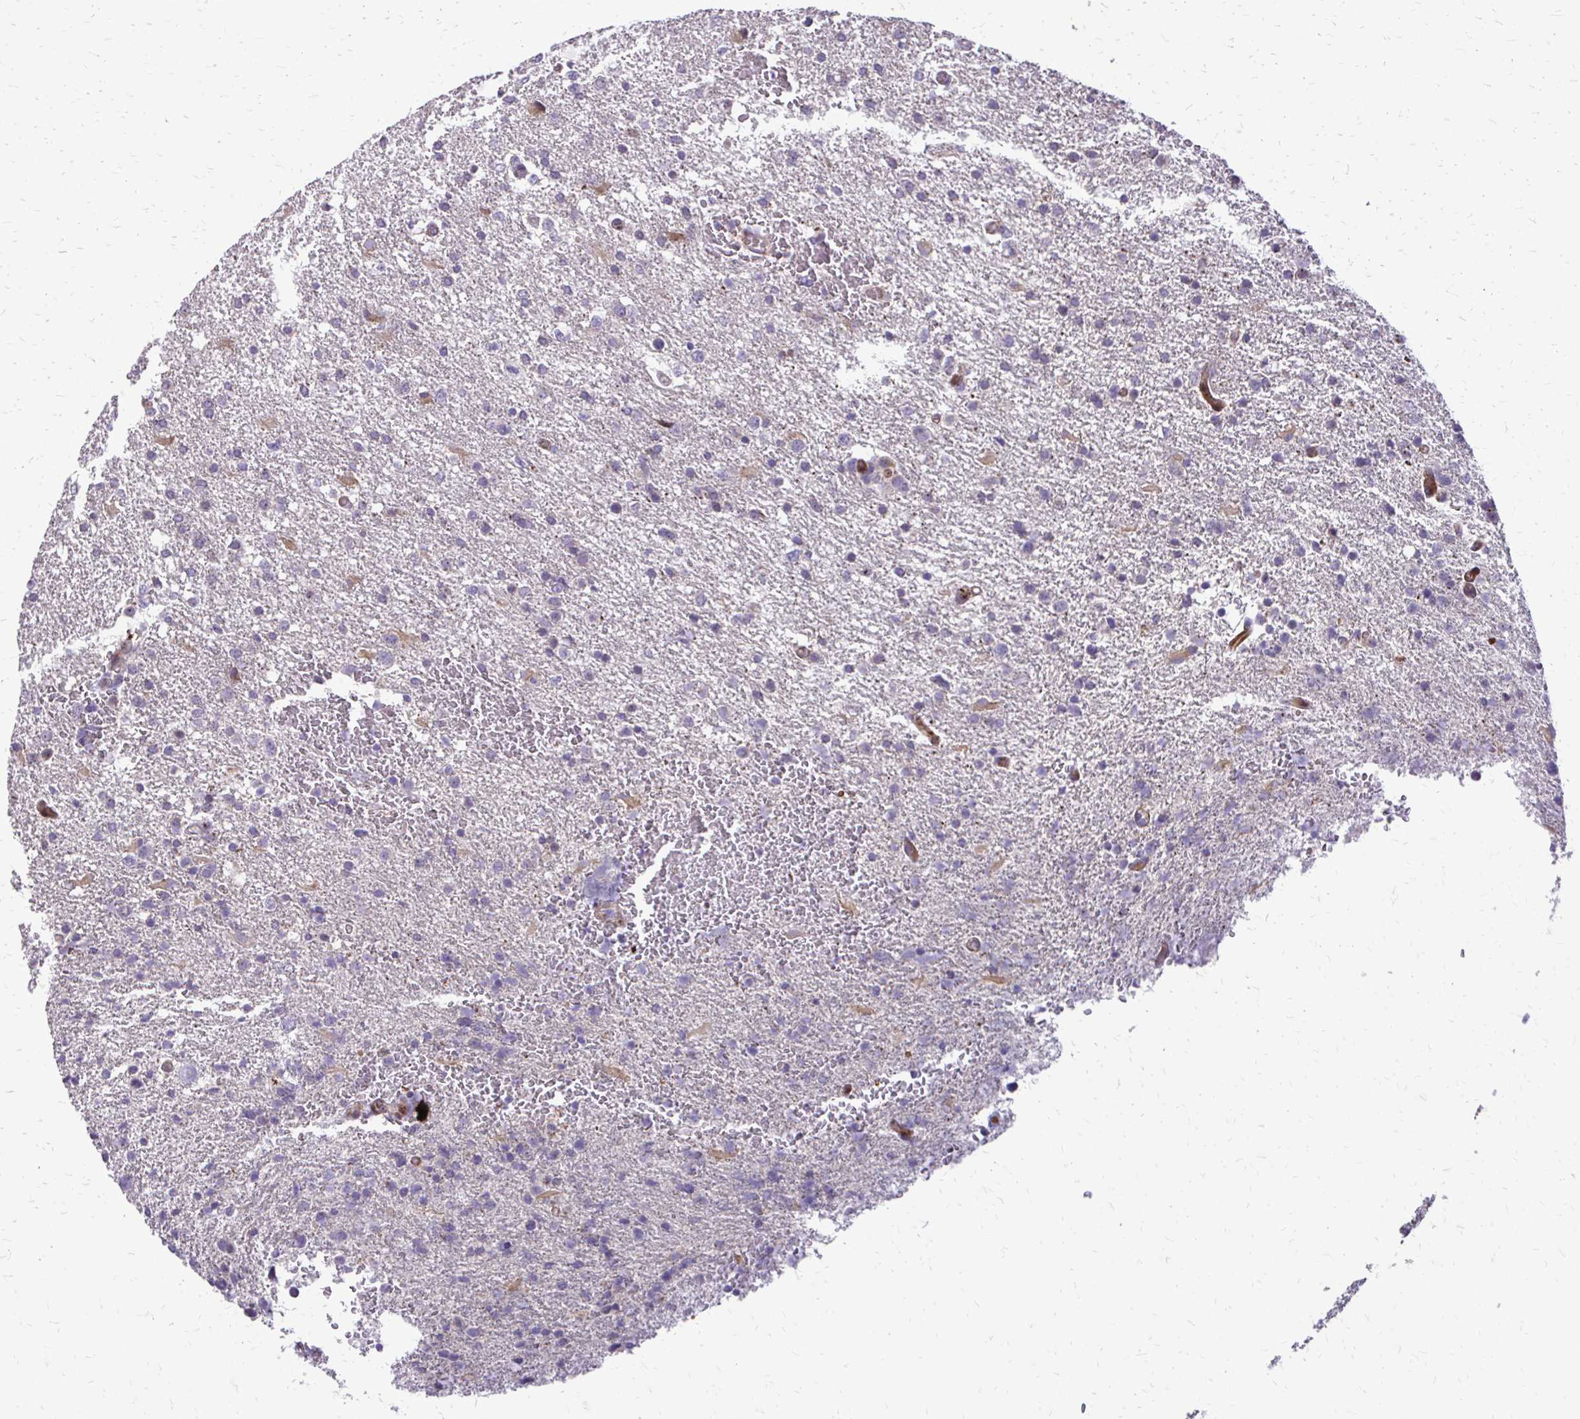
{"staining": {"intensity": "negative", "quantity": "none", "location": "none"}, "tissue": "glioma", "cell_type": "Tumor cells", "image_type": "cancer", "snomed": [{"axis": "morphology", "description": "Glioma, malignant, High grade"}, {"axis": "topography", "description": "Brain"}], "caption": "Protein analysis of glioma displays no significant expression in tumor cells. Nuclei are stained in blue.", "gene": "FUNDC2", "patient": {"sex": "male", "age": 68}}